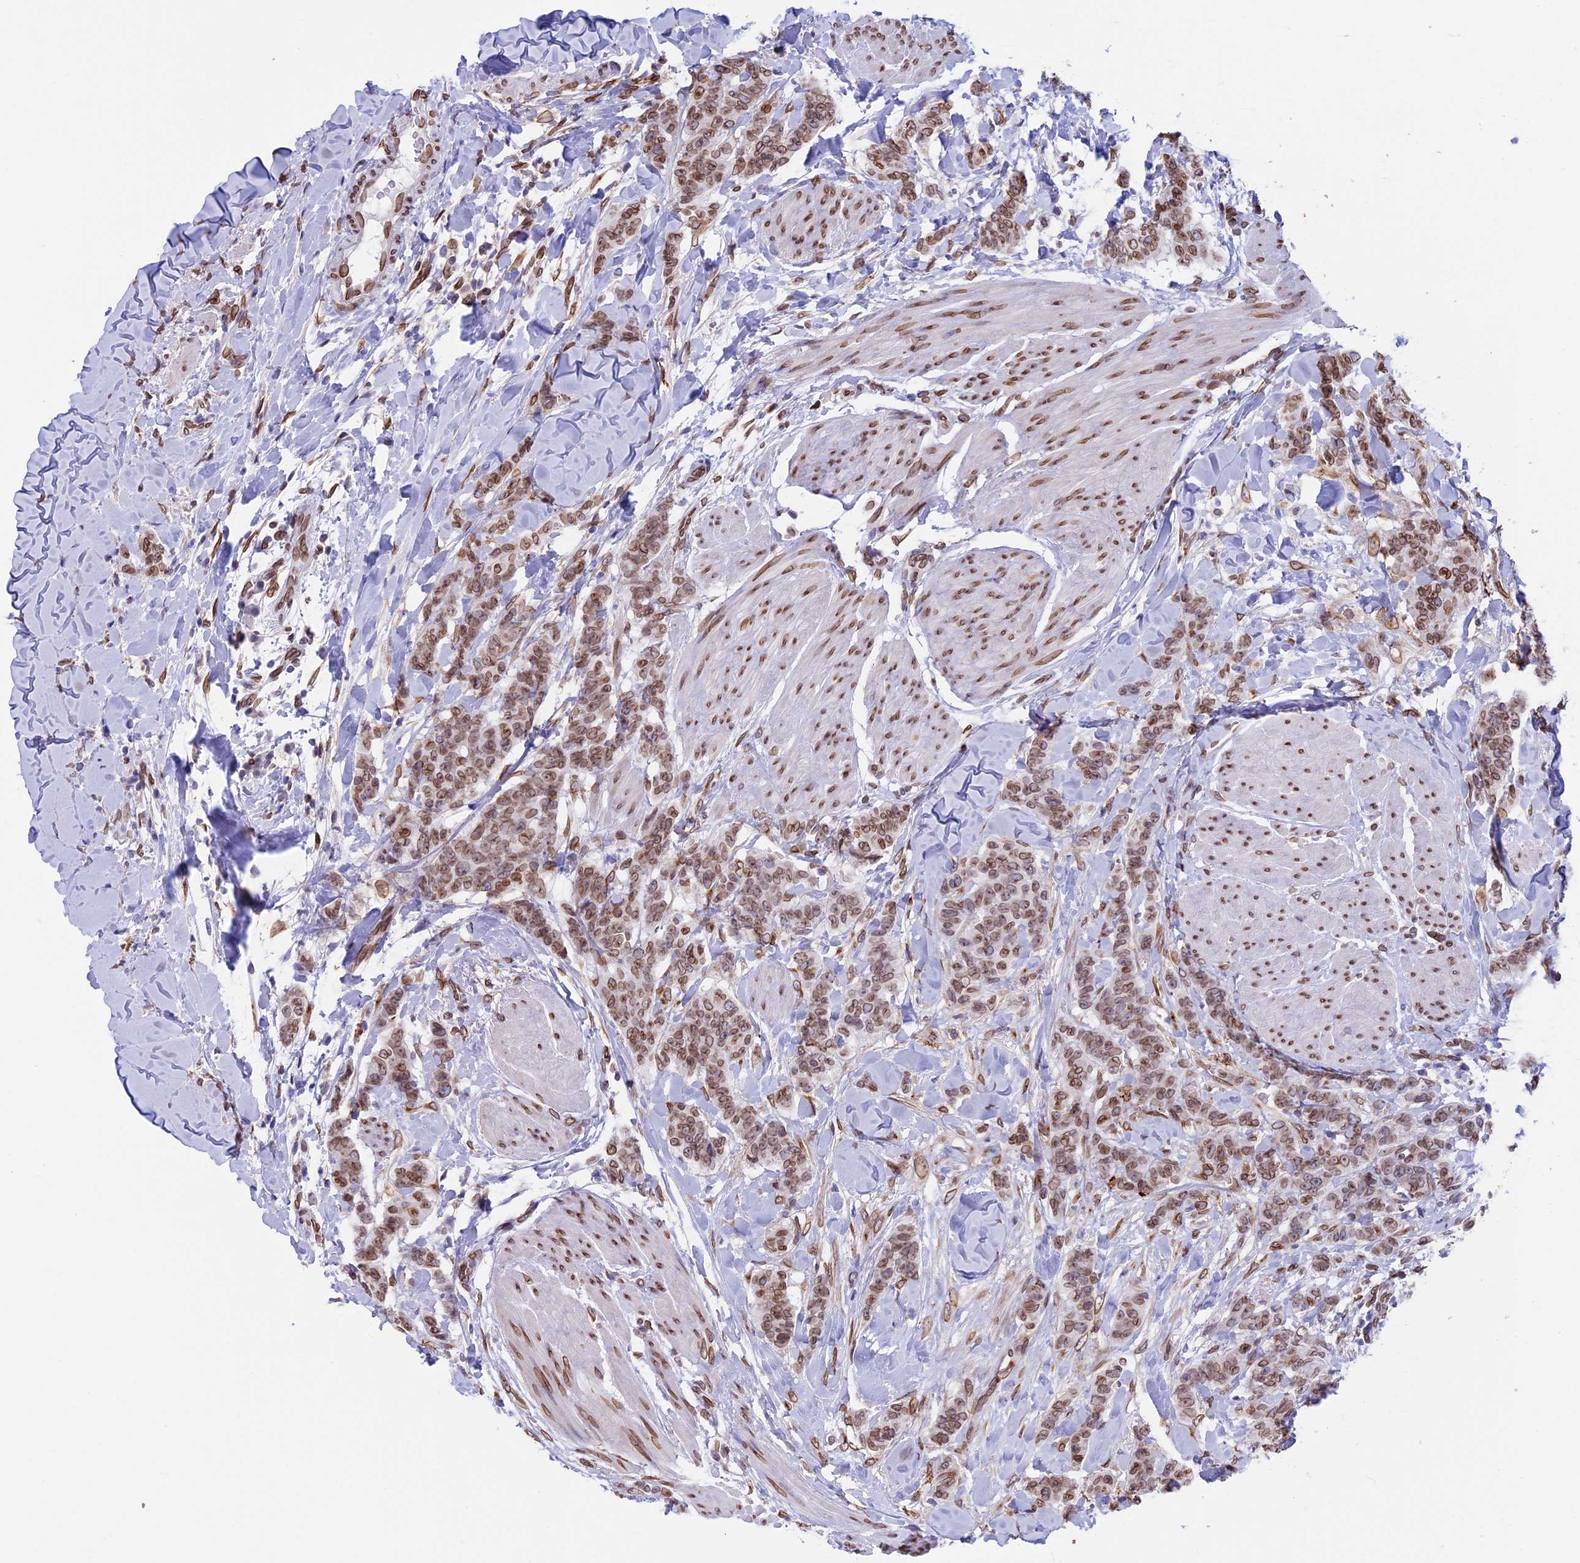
{"staining": {"intensity": "moderate", "quantity": ">75%", "location": "cytoplasmic/membranous,nuclear"}, "tissue": "breast cancer", "cell_type": "Tumor cells", "image_type": "cancer", "snomed": [{"axis": "morphology", "description": "Duct carcinoma"}, {"axis": "topography", "description": "Breast"}], "caption": "Immunohistochemistry of human intraductal carcinoma (breast) exhibits medium levels of moderate cytoplasmic/membranous and nuclear positivity in about >75% of tumor cells.", "gene": "TMPRSS7", "patient": {"sex": "female", "age": 40}}